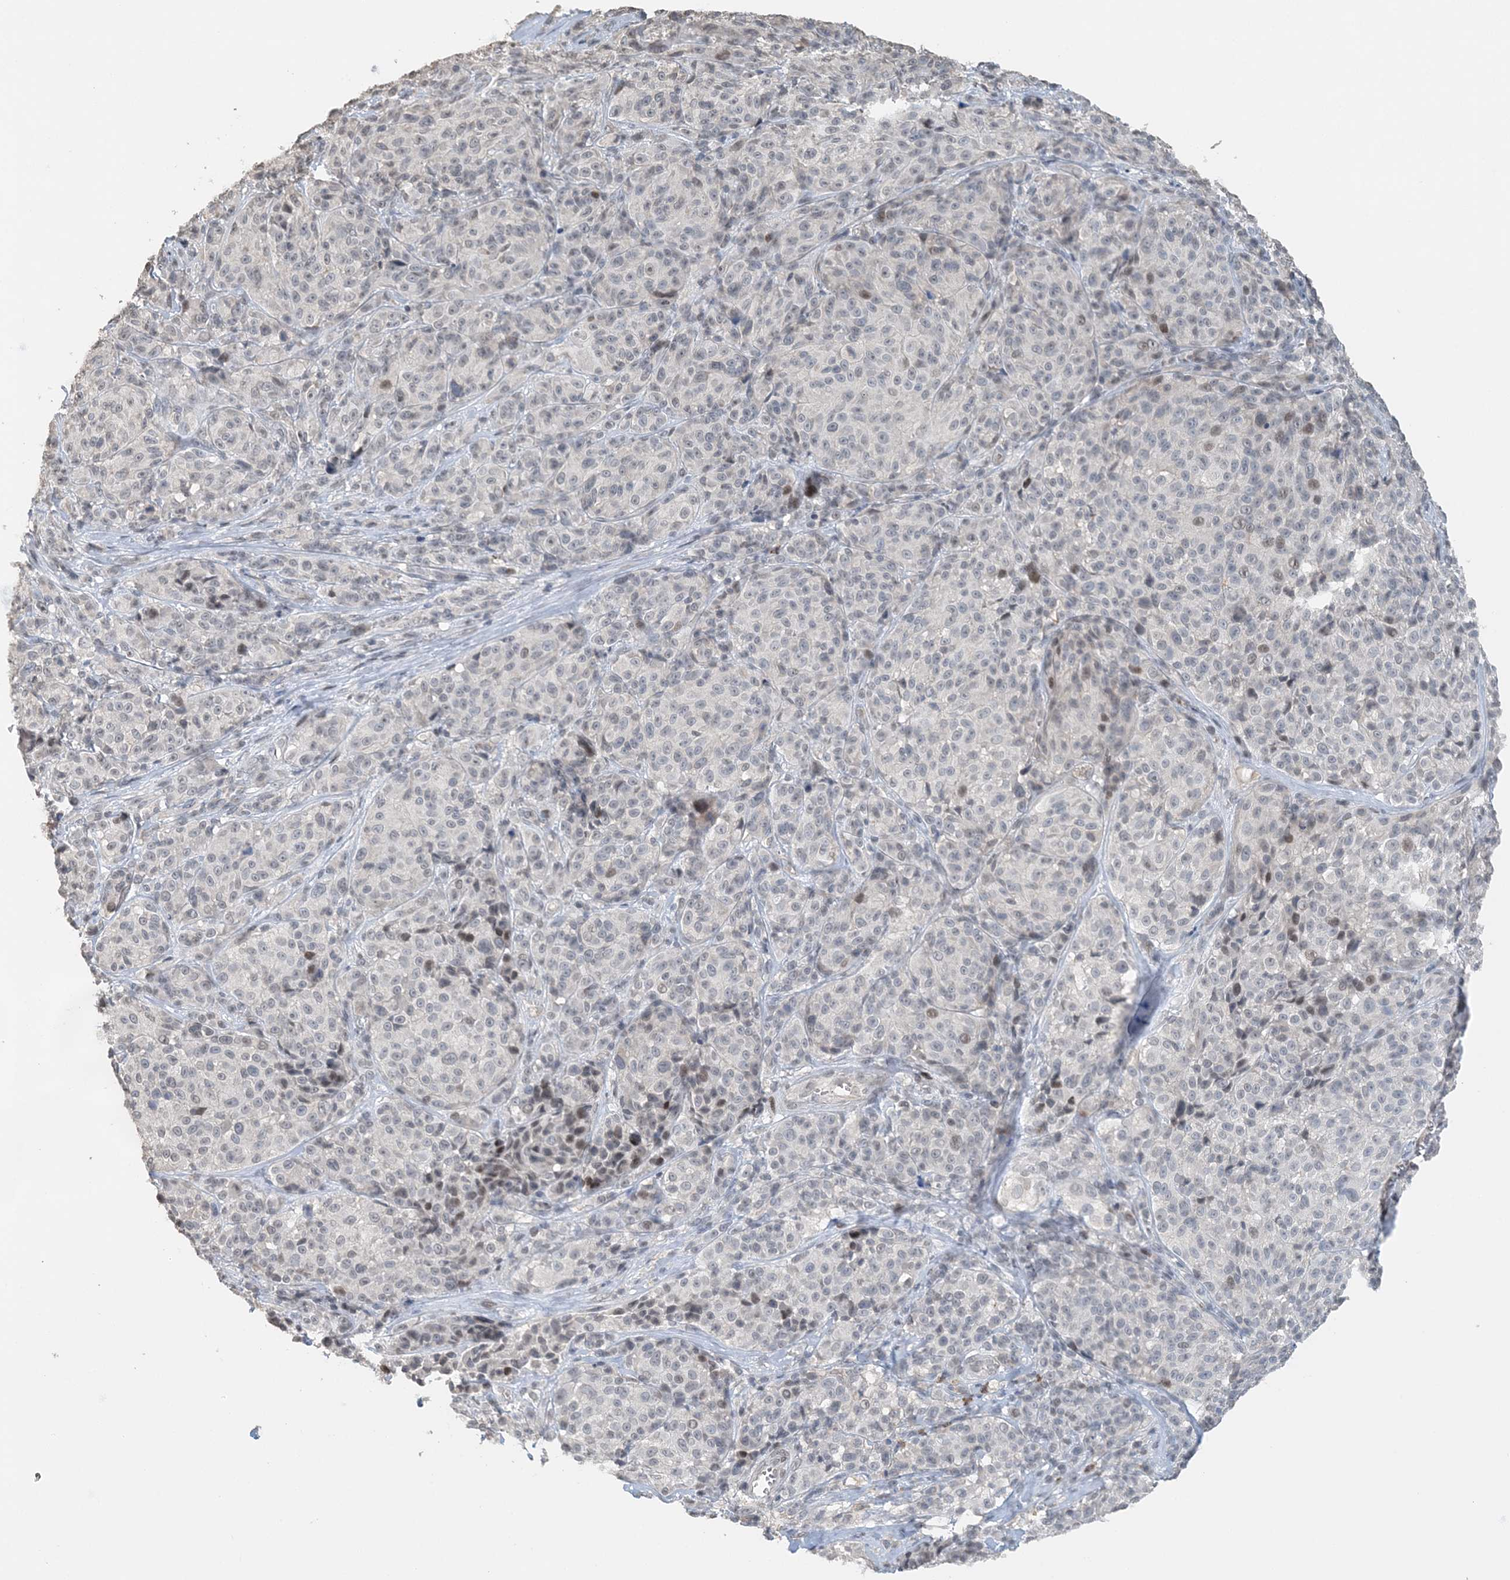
{"staining": {"intensity": "negative", "quantity": "none", "location": "none"}, "tissue": "melanoma", "cell_type": "Tumor cells", "image_type": "cancer", "snomed": [{"axis": "morphology", "description": "Malignant melanoma, NOS"}, {"axis": "topography", "description": "Skin"}], "caption": "An IHC histopathology image of malignant melanoma is shown. There is no staining in tumor cells of malignant melanoma.", "gene": "FAM110A", "patient": {"sex": "male", "age": 73}}